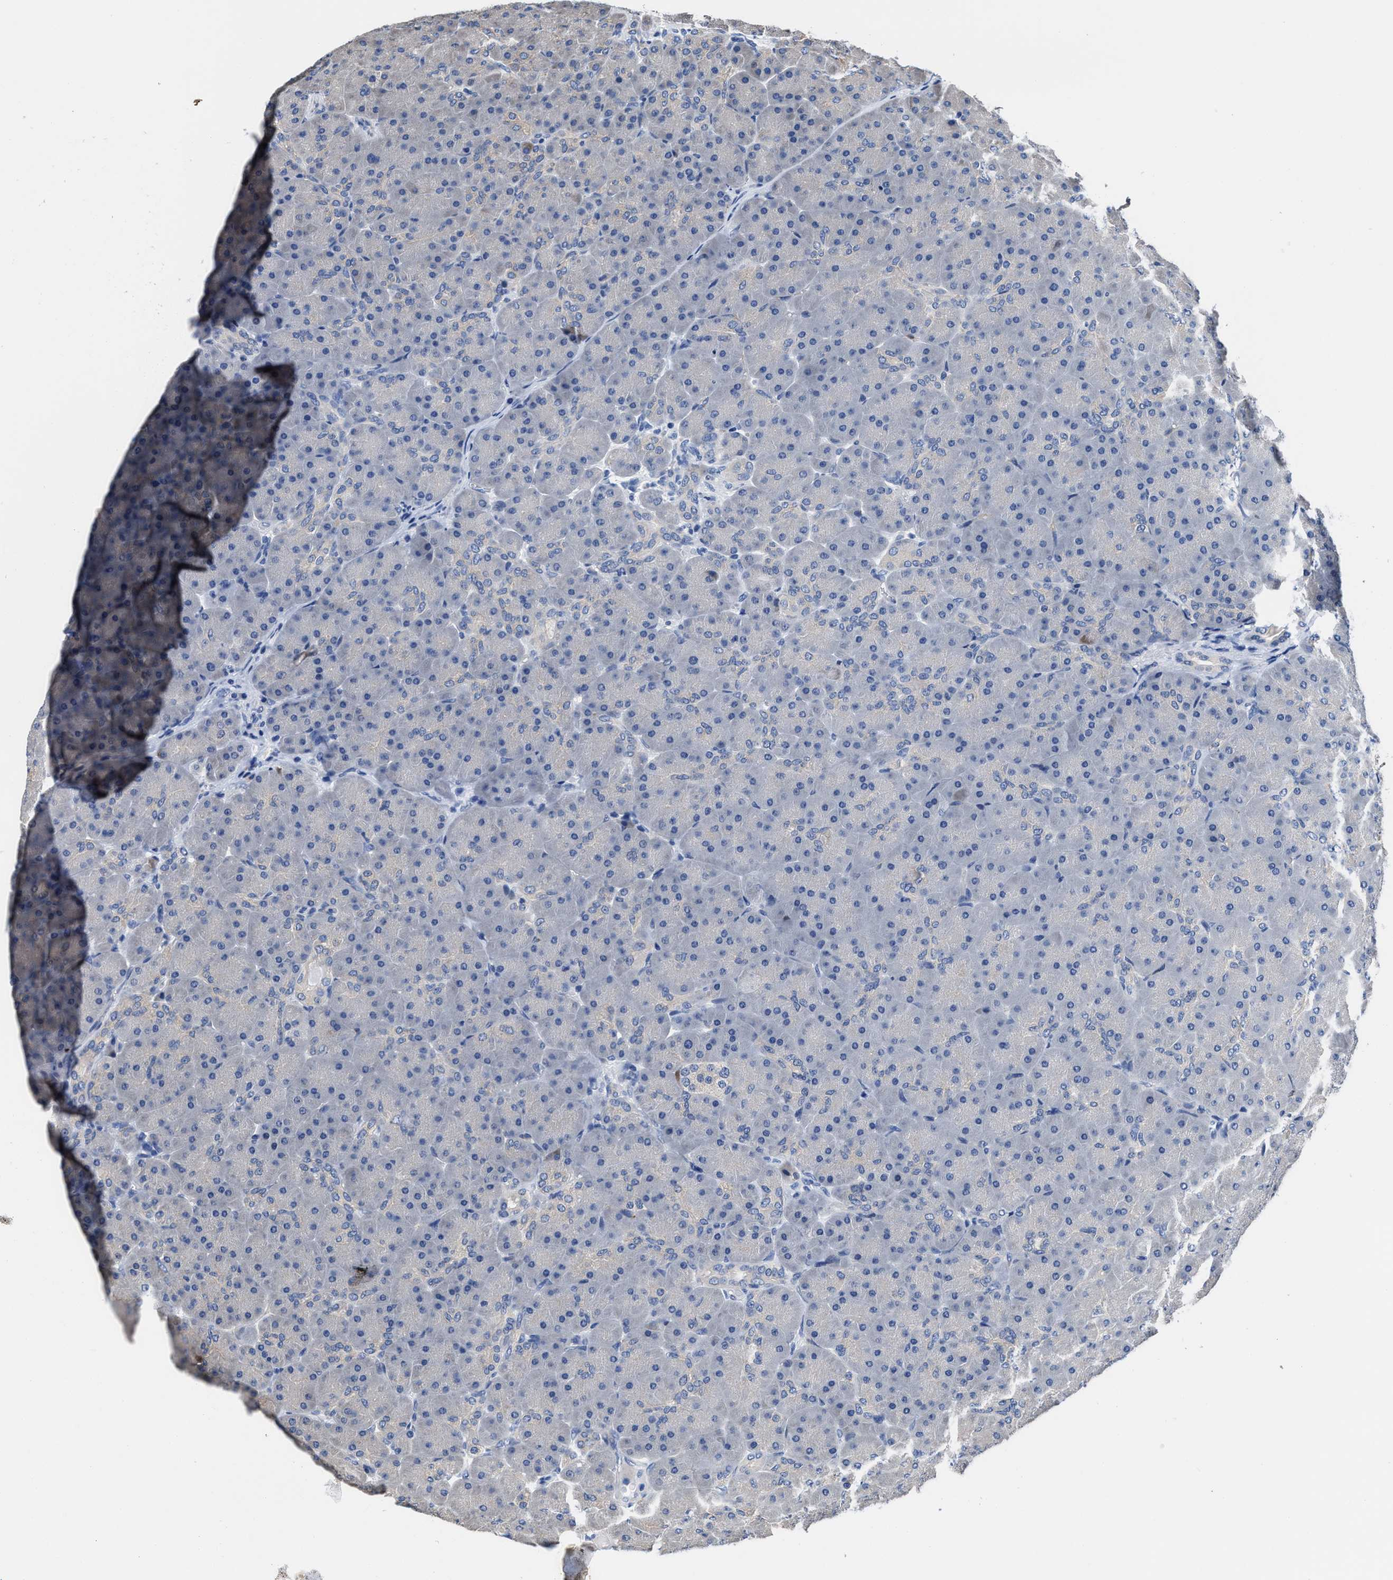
{"staining": {"intensity": "negative", "quantity": "none", "location": "none"}, "tissue": "pancreas", "cell_type": "Exocrine glandular cells", "image_type": "normal", "snomed": [{"axis": "morphology", "description": "Normal tissue, NOS"}, {"axis": "topography", "description": "Pancreas"}], "caption": "This is an IHC photomicrograph of unremarkable pancreas. There is no positivity in exocrine glandular cells.", "gene": "HOOK1", "patient": {"sex": "male", "age": 66}}